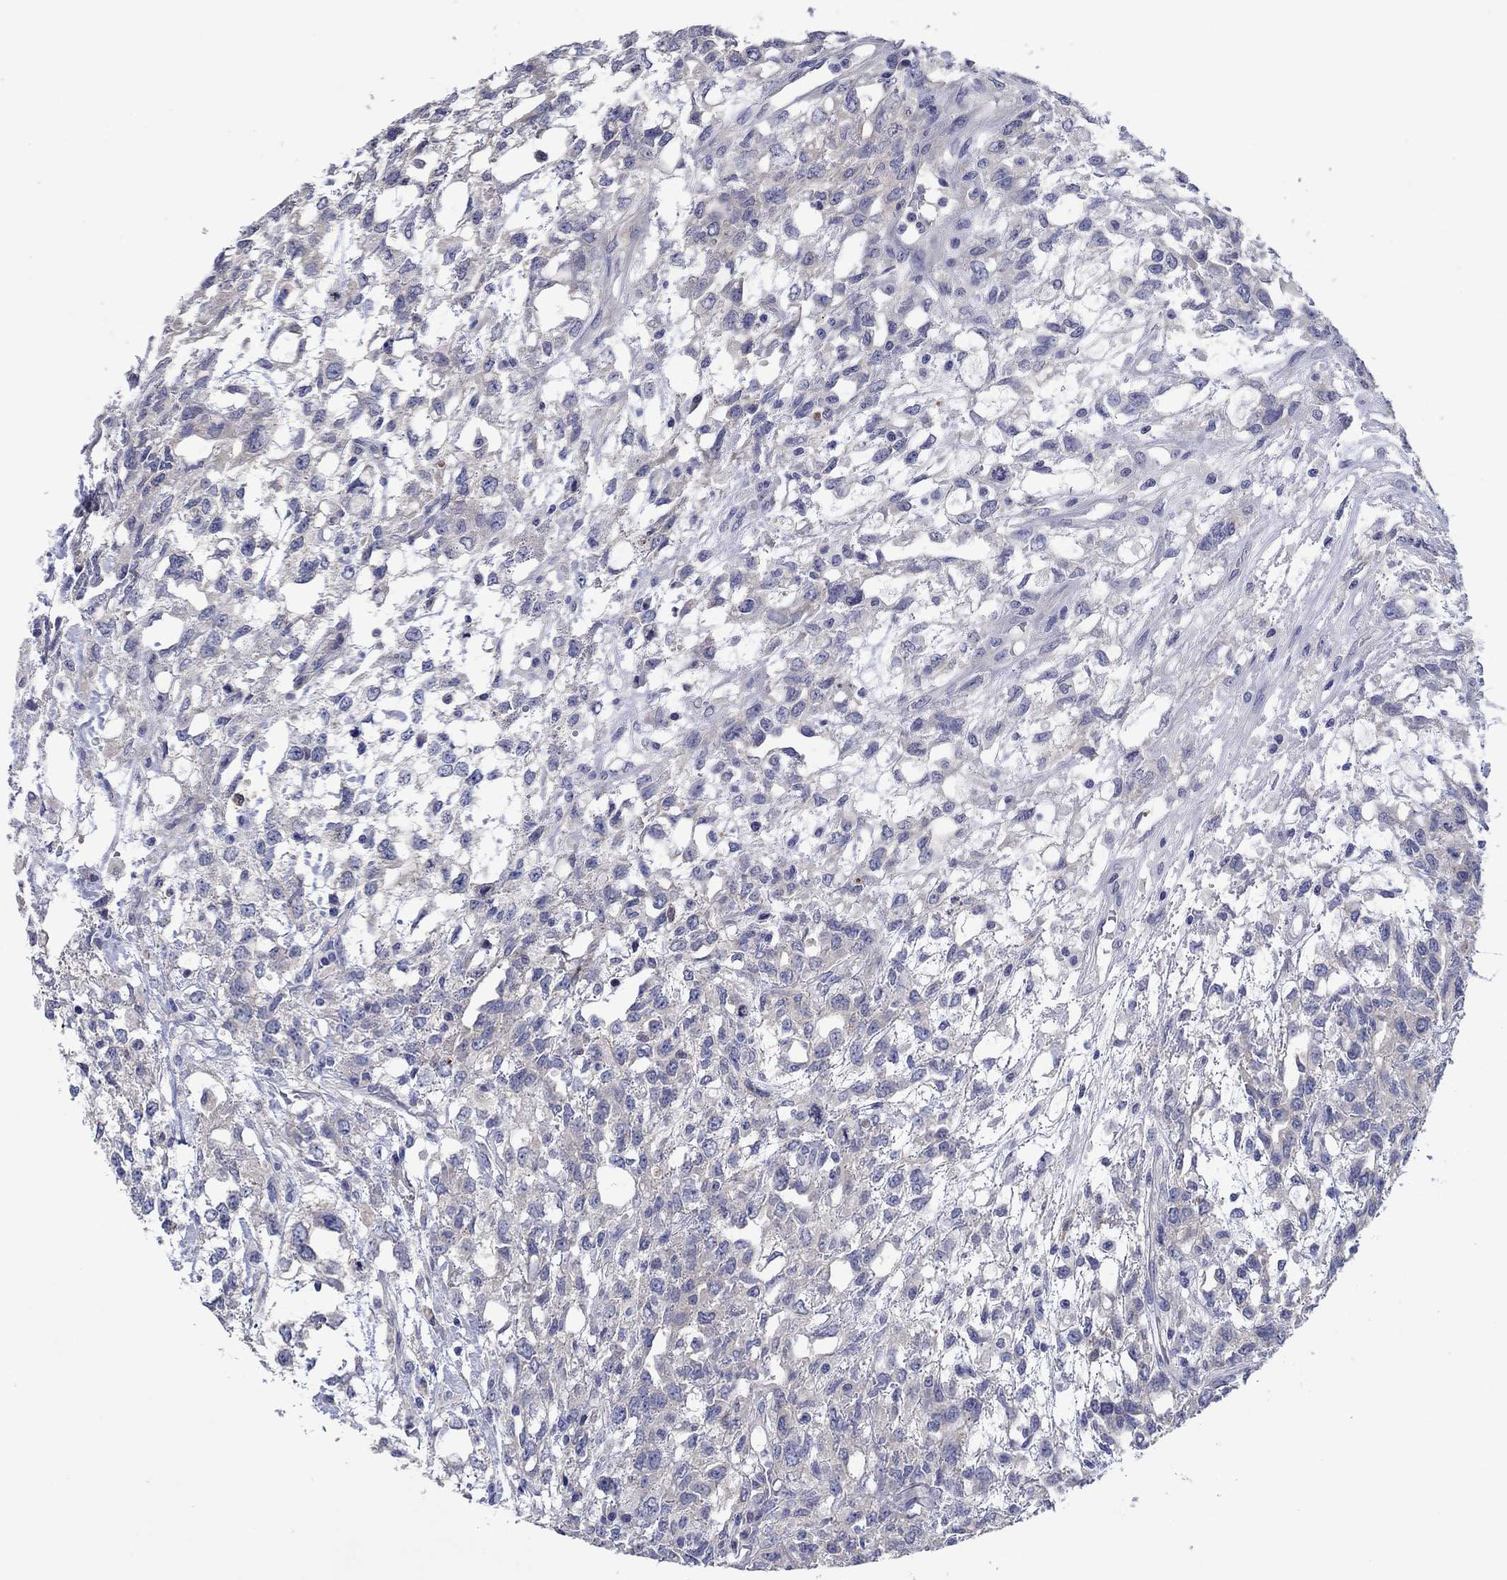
{"staining": {"intensity": "negative", "quantity": "none", "location": "none"}, "tissue": "testis cancer", "cell_type": "Tumor cells", "image_type": "cancer", "snomed": [{"axis": "morphology", "description": "Seminoma, NOS"}, {"axis": "topography", "description": "Testis"}], "caption": "High power microscopy image of an immunohistochemistry (IHC) histopathology image of seminoma (testis), revealing no significant expression in tumor cells.", "gene": "HDC", "patient": {"sex": "male", "age": 52}}